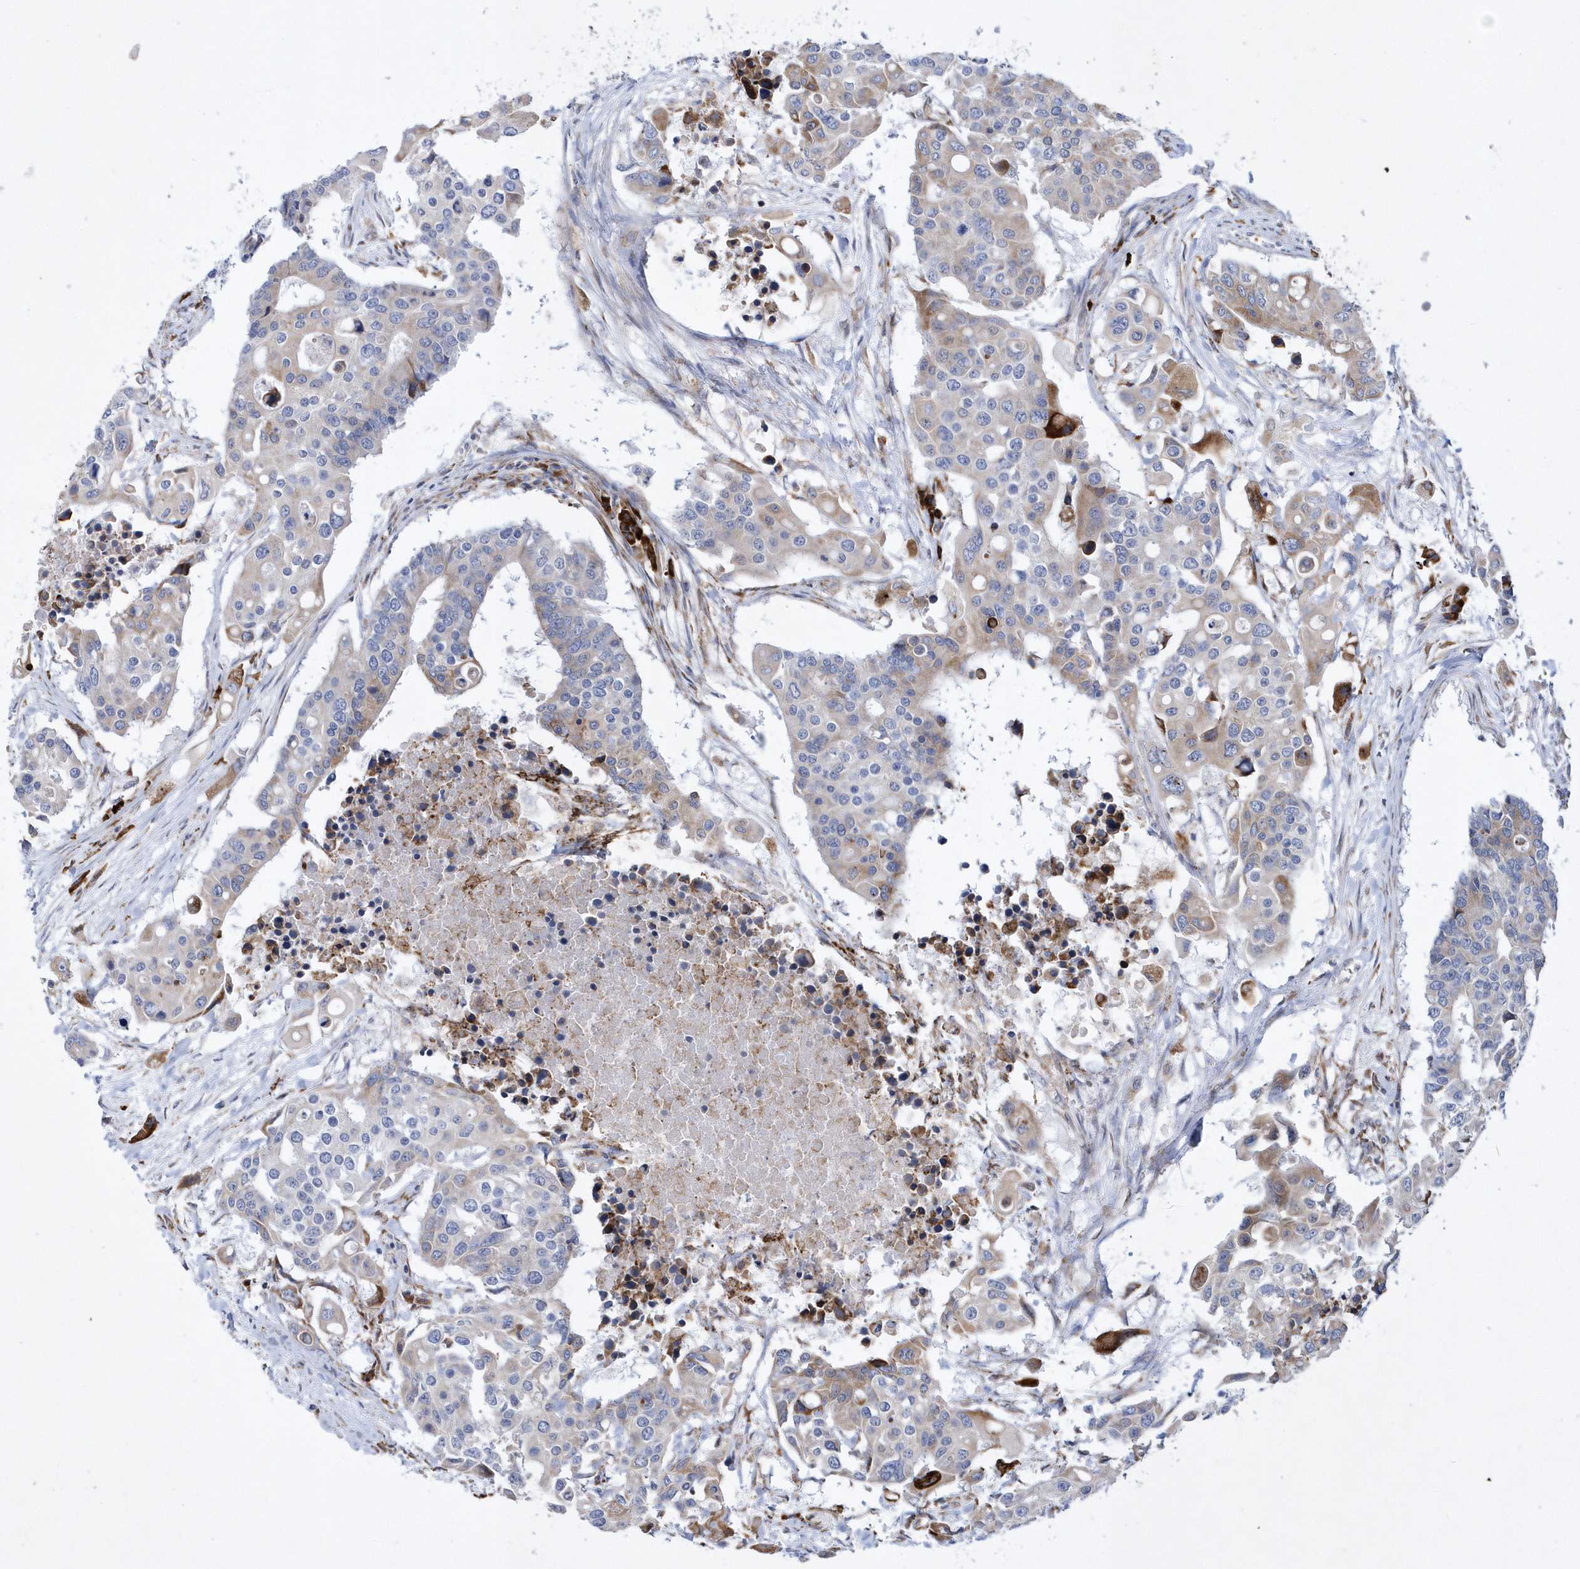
{"staining": {"intensity": "weak", "quantity": "<25%", "location": "cytoplasmic/membranous"}, "tissue": "colorectal cancer", "cell_type": "Tumor cells", "image_type": "cancer", "snomed": [{"axis": "morphology", "description": "Adenocarcinoma, NOS"}, {"axis": "topography", "description": "Colon"}], "caption": "This micrograph is of colorectal cancer (adenocarcinoma) stained with IHC to label a protein in brown with the nuclei are counter-stained blue. There is no staining in tumor cells. (DAB (3,3'-diaminobenzidine) IHC, high magnification).", "gene": "MED31", "patient": {"sex": "male", "age": 77}}